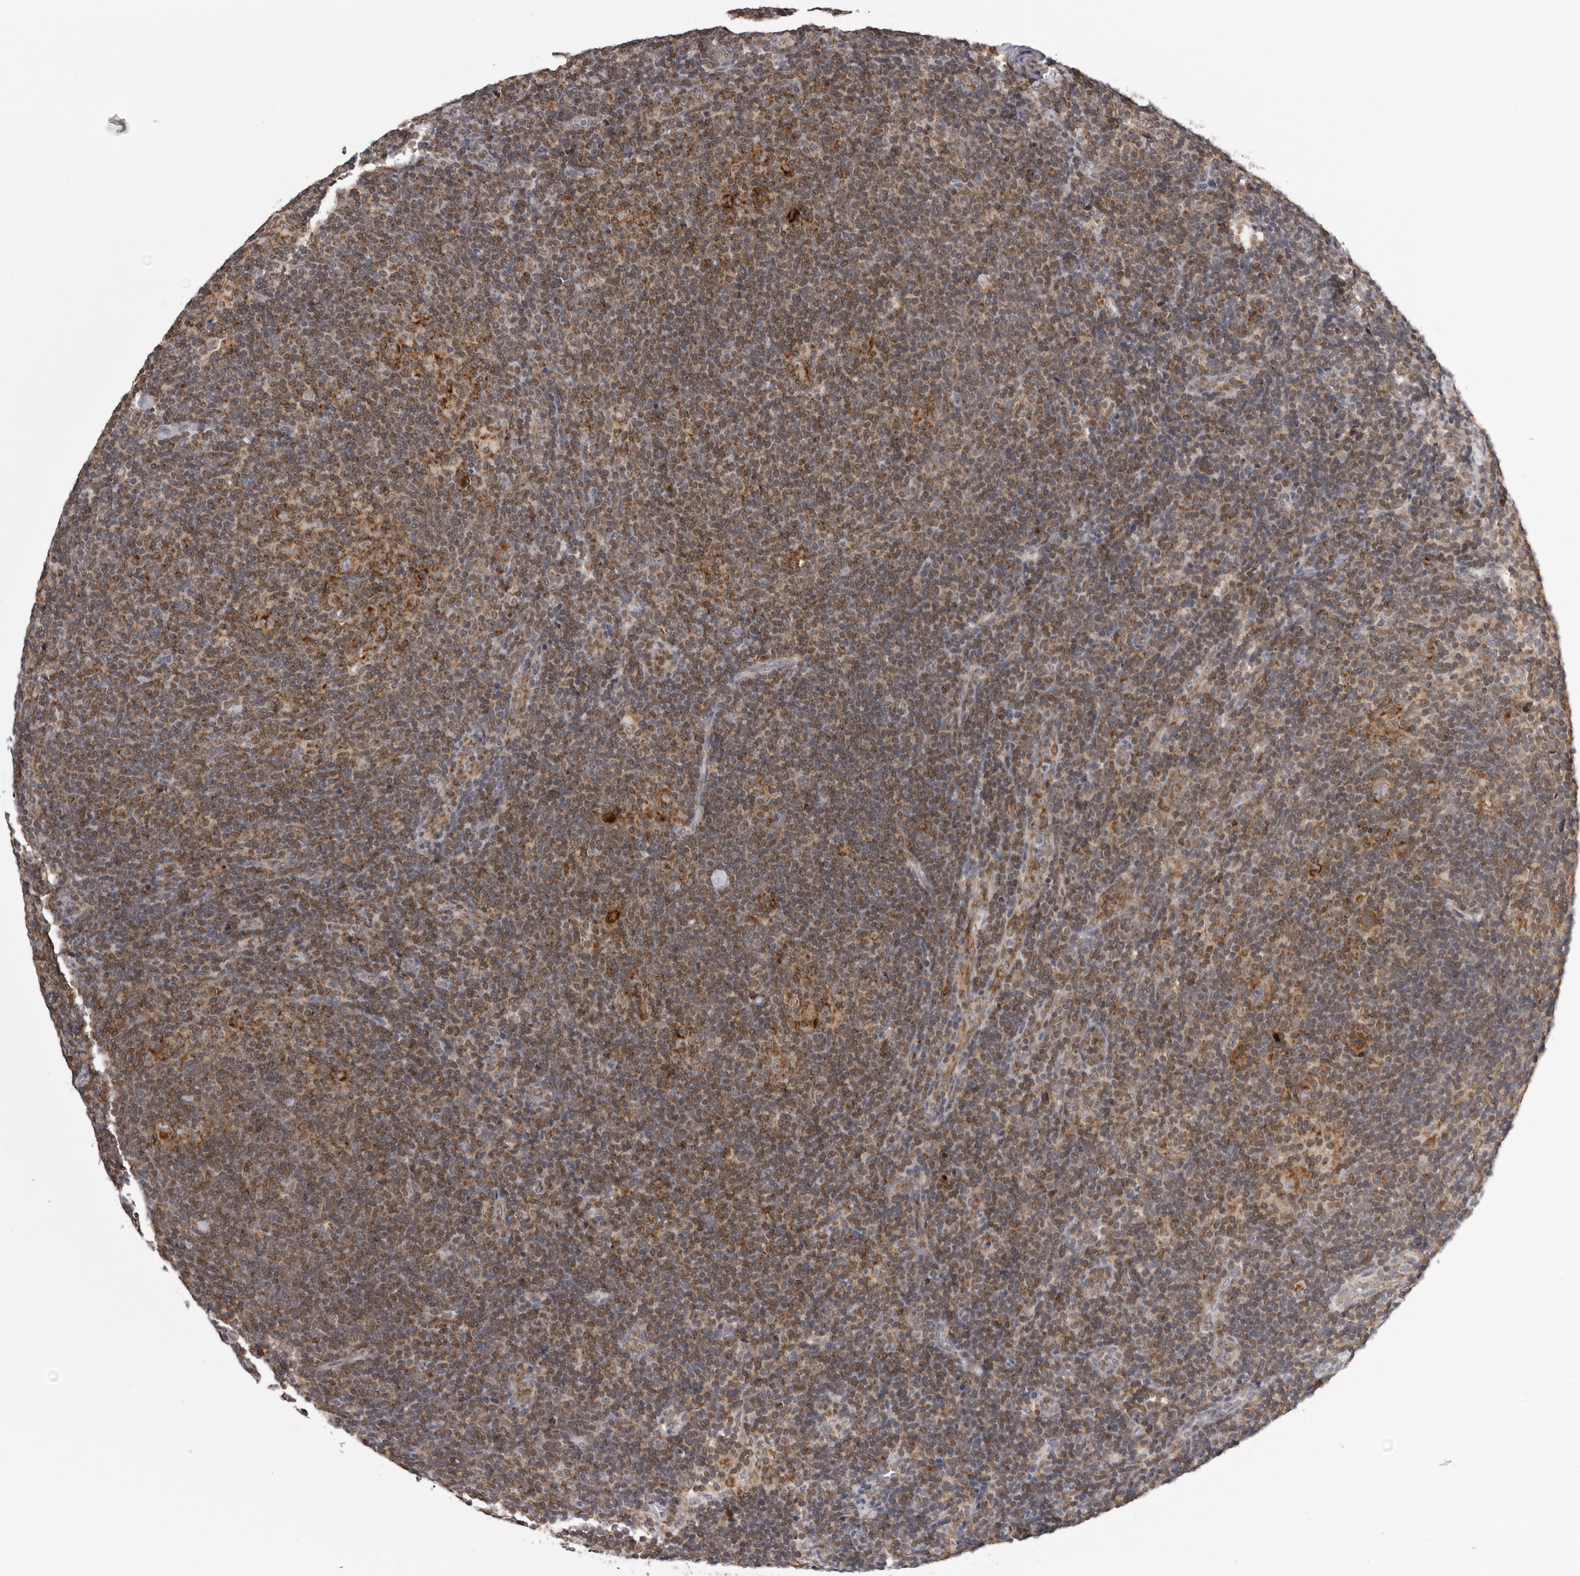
{"staining": {"intensity": "moderate", "quantity": ">75%", "location": "cytoplasmic/membranous"}, "tissue": "lymphoma", "cell_type": "Tumor cells", "image_type": "cancer", "snomed": [{"axis": "morphology", "description": "Hodgkin's disease, NOS"}, {"axis": "topography", "description": "Lymph node"}], "caption": "IHC photomicrograph of neoplastic tissue: Hodgkin's disease stained using immunohistochemistry demonstrates medium levels of moderate protein expression localized specifically in the cytoplasmic/membranous of tumor cells, appearing as a cytoplasmic/membranous brown color.", "gene": "CPT2", "patient": {"sex": "female", "age": 57}}